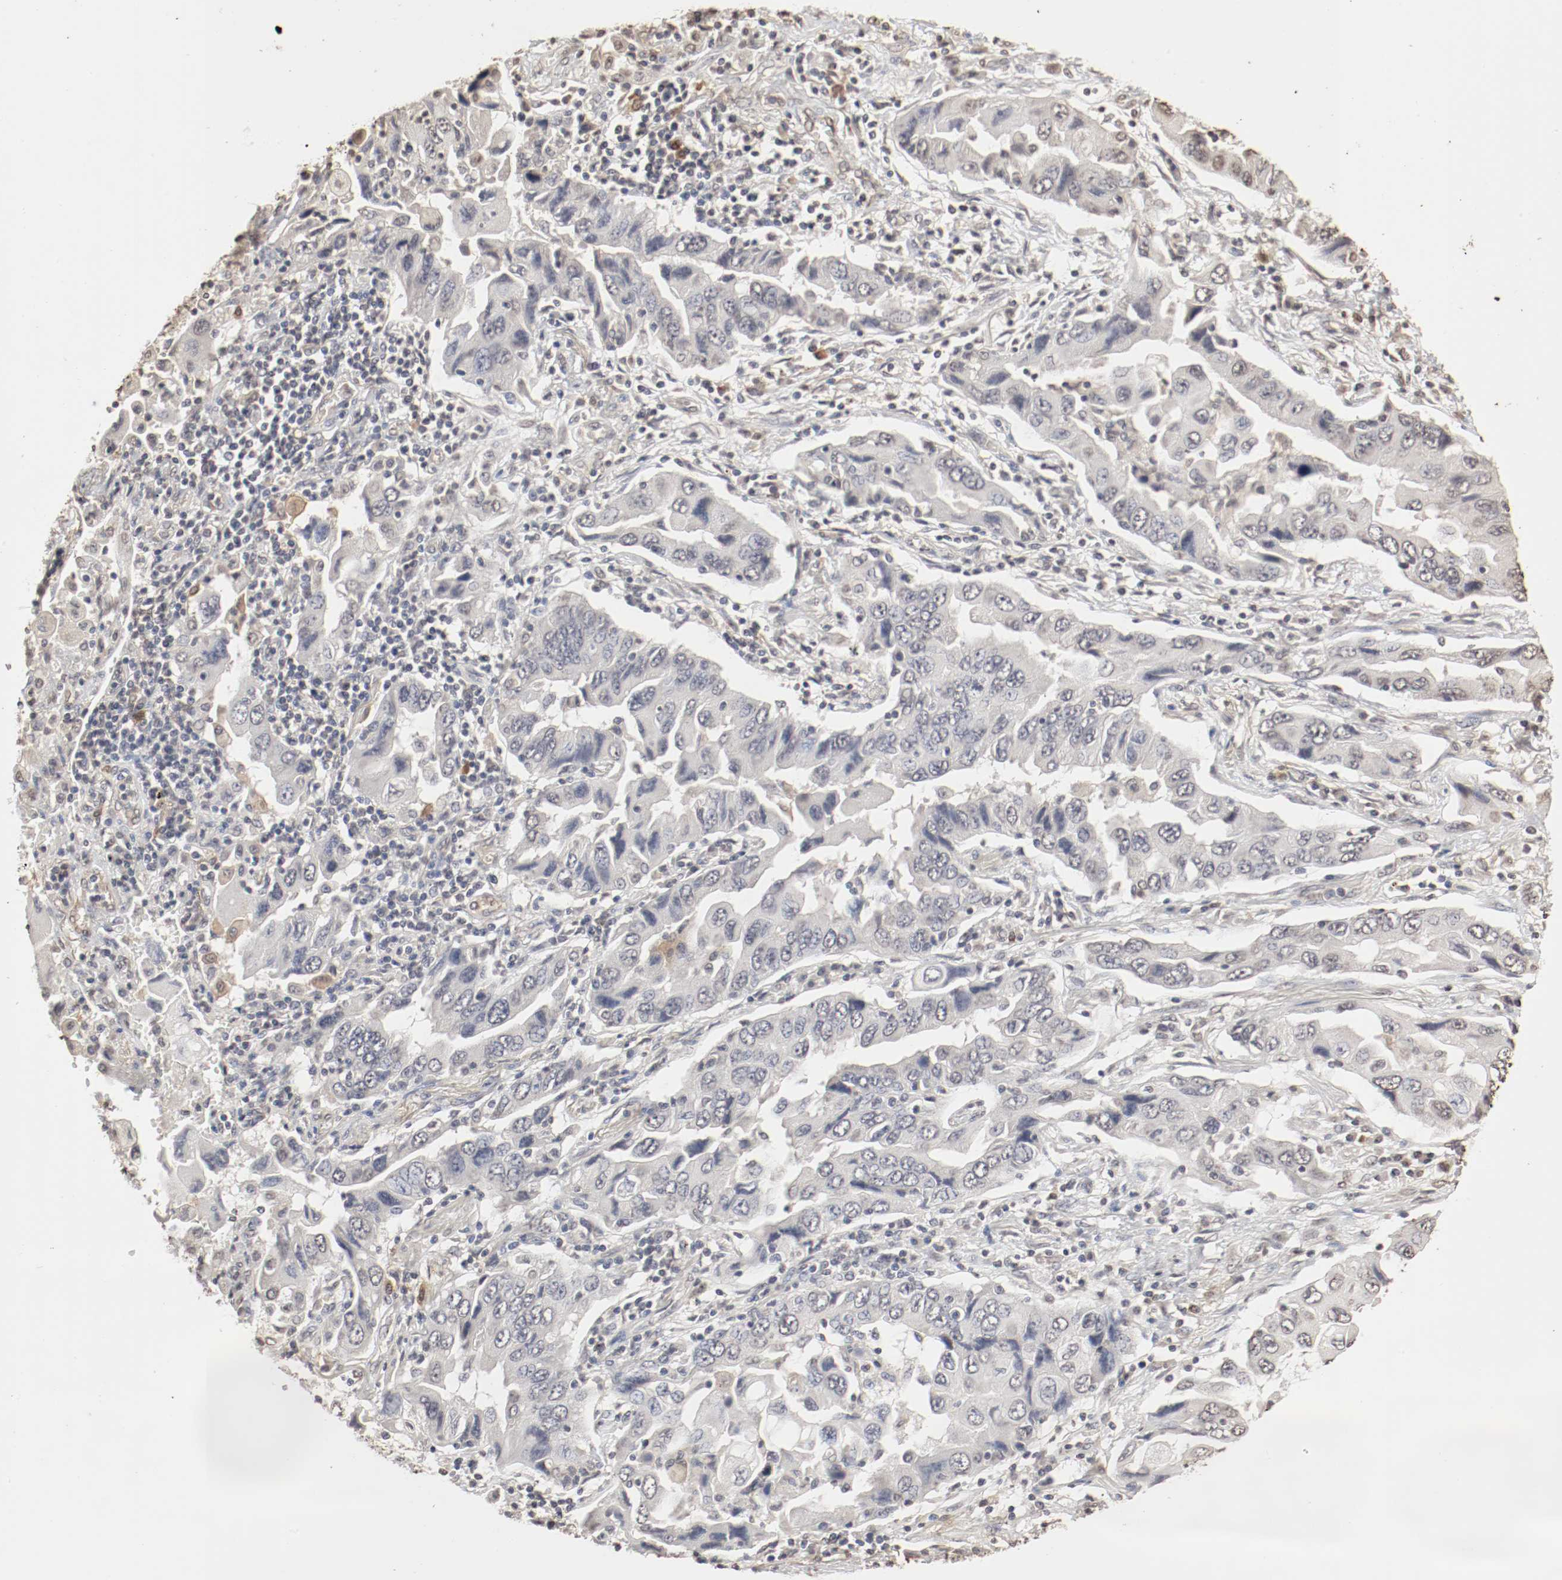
{"staining": {"intensity": "moderate", "quantity": "<25%", "location": "cytoplasmic/membranous,nuclear"}, "tissue": "lung cancer", "cell_type": "Tumor cells", "image_type": "cancer", "snomed": [{"axis": "morphology", "description": "Adenocarcinoma, NOS"}, {"axis": "topography", "description": "Lung"}], "caption": "Tumor cells demonstrate low levels of moderate cytoplasmic/membranous and nuclear staining in about <25% of cells in lung cancer.", "gene": "WASL", "patient": {"sex": "female", "age": 65}}